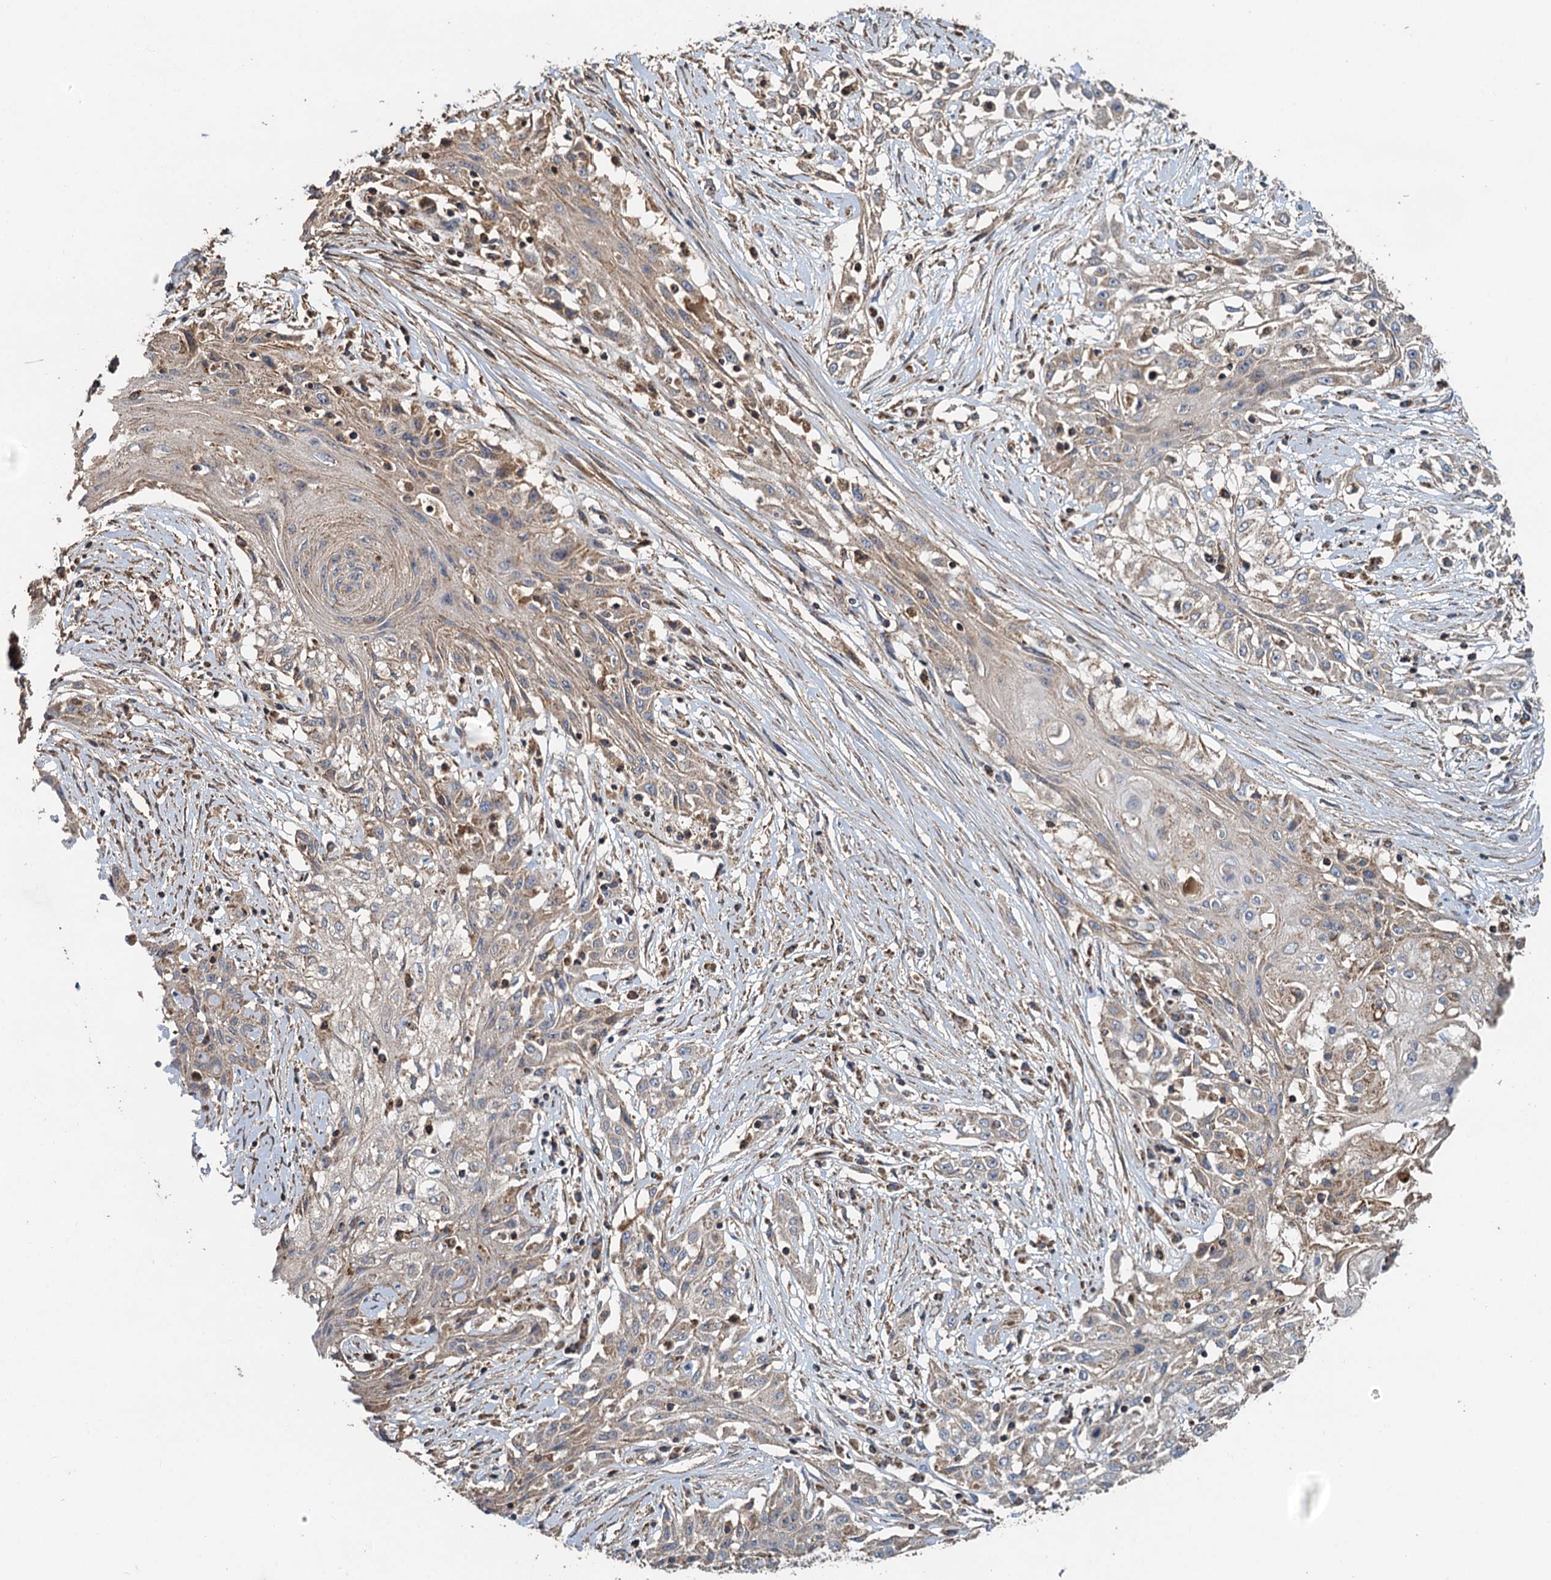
{"staining": {"intensity": "weak", "quantity": "<25%", "location": "cytoplasmic/membranous"}, "tissue": "skin cancer", "cell_type": "Tumor cells", "image_type": "cancer", "snomed": [{"axis": "morphology", "description": "Squamous cell carcinoma, NOS"}, {"axis": "morphology", "description": "Squamous cell carcinoma, metastatic, NOS"}, {"axis": "topography", "description": "Skin"}, {"axis": "topography", "description": "Lymph node"}], "caption": "Skin metastatic squamous cell carcinoma was stained to show a protein in brown. There is no significant expression in tumor cells.", "gene": "SDS", "patient": {"sex": "male", "age": 75}}